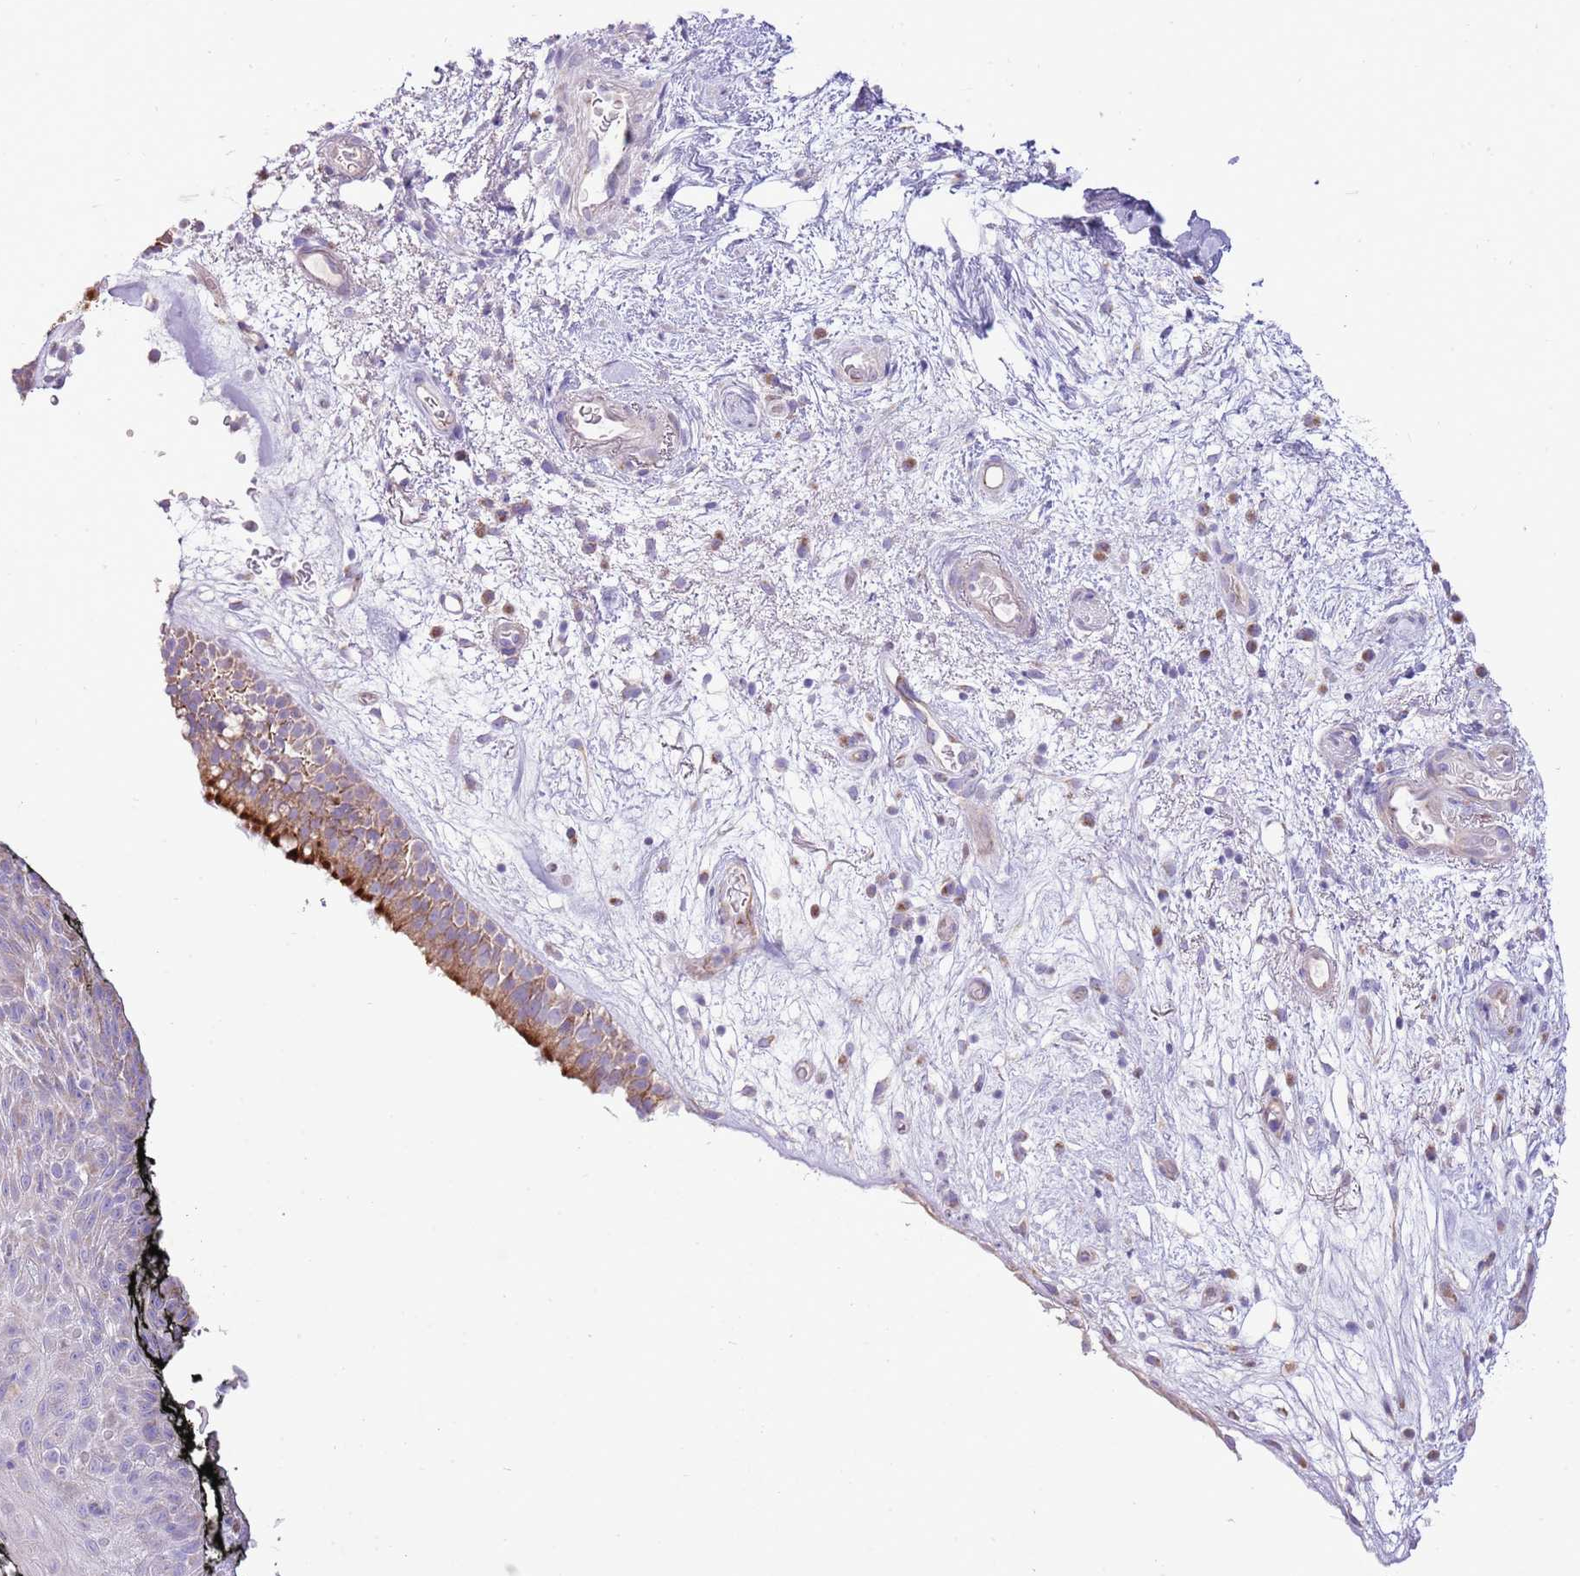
{"staining": {"intensity": "moderate", "quantity": "25%-75%", "location": "cytoplasmic/membranous"}, "tissue": "nasopharynx", "cell_type": "Respiratory epithelial cells", "image_type": "normal", "snomed": [{"axis": "morphology", "description": "Normal tissue, NOS"}, {"axis": "morphology", "description": "Squamous cell carcinoma, NOS"}, {"axis": "topography", "description": "Nasopharynx"}, {"axis": "topography", "description": "Head-Neck"}], "caption": "High-magnification brightfield microscopy of unremarkable nasopharynx stained with DAB (brown) and counterstained with hematoxylin (blue). respiratory epithelial cells exhibit moderate cytoplasmic/membranous staining is seen in approximately25%-75% of cells.", "gene": "OAZ2", "patient": {"sex": "male", "age": 85}}